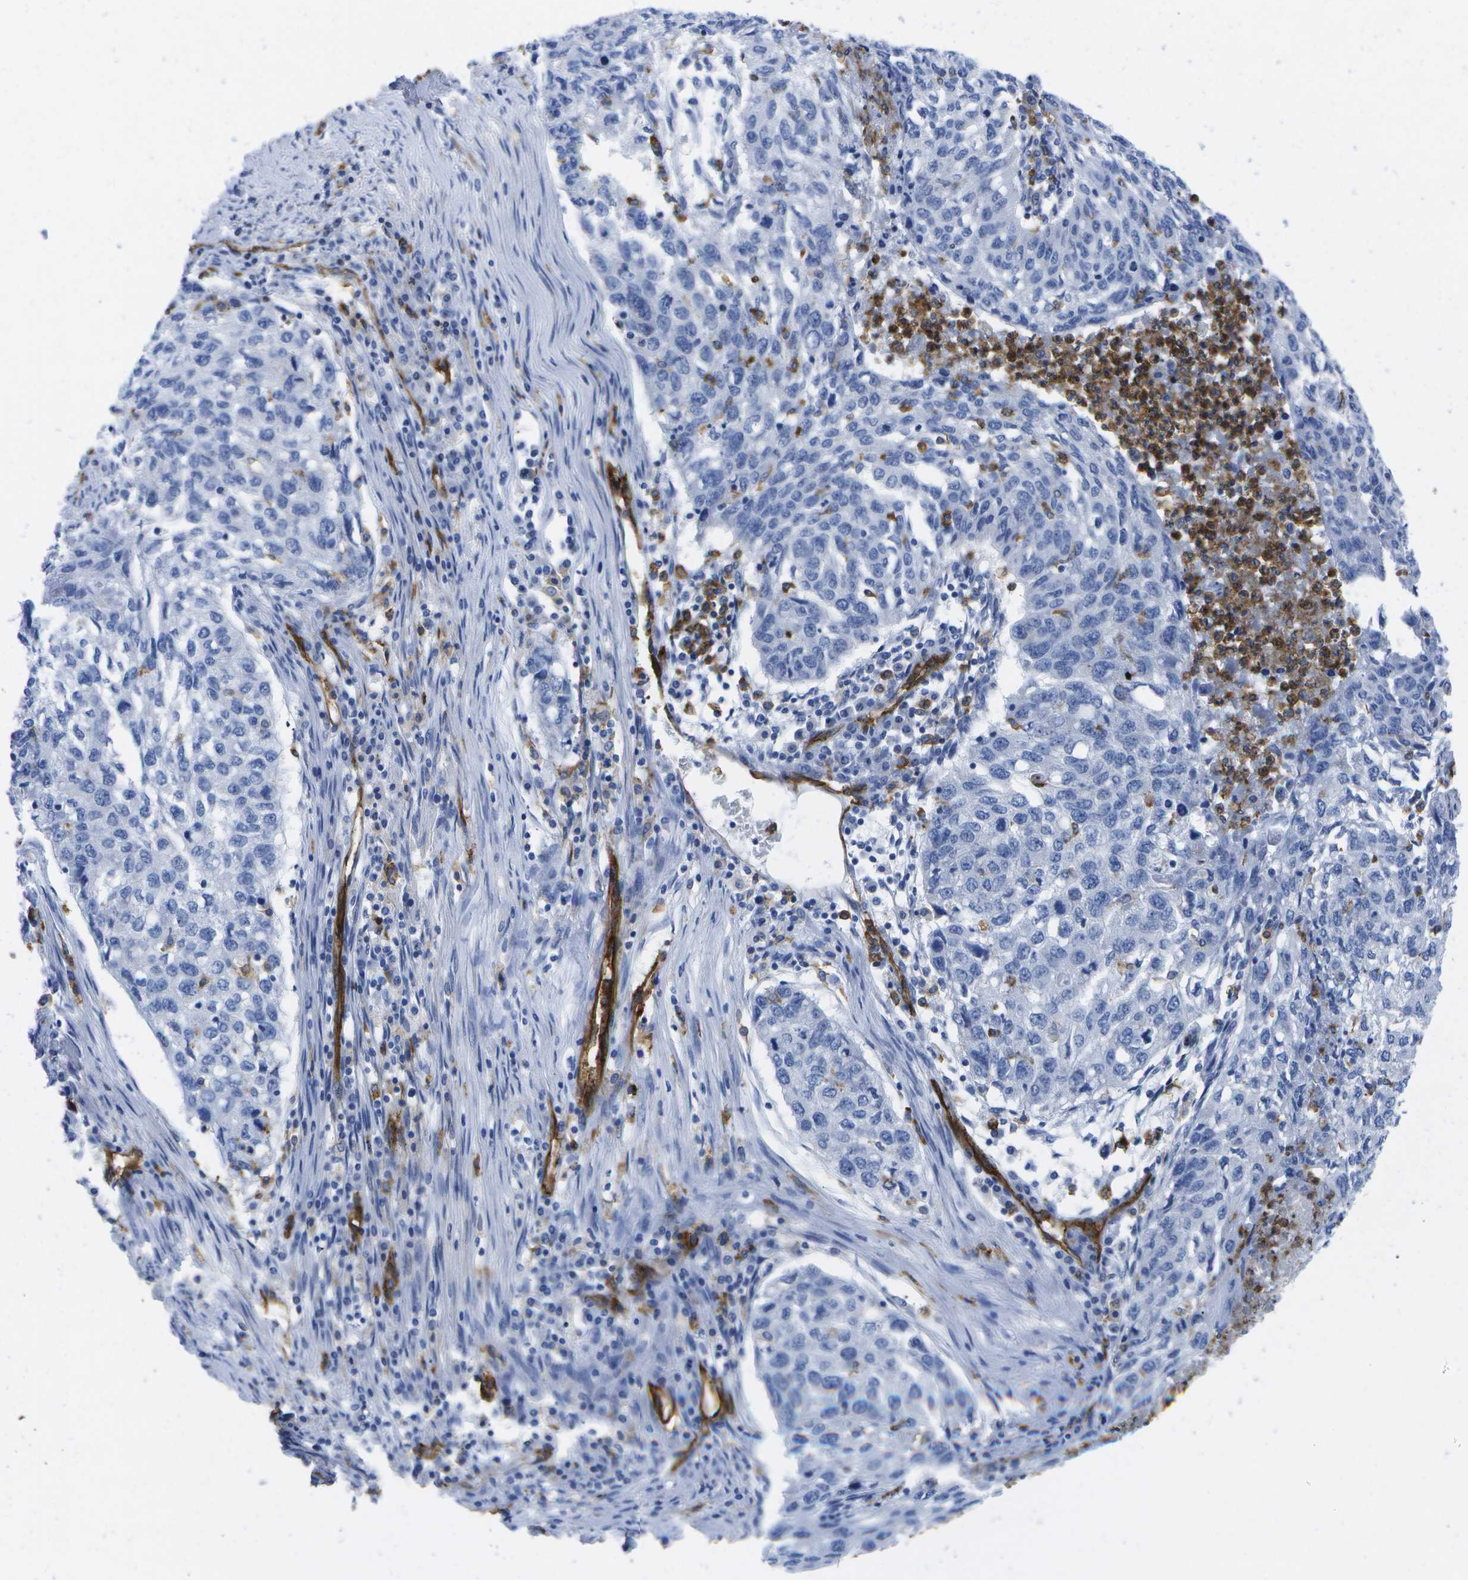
{"staining": {"intensity": "negative", "quantity": "none", "location": "none"}, "tissue": "lung cancer", "cell_type": "Tumor cells", "image_type": "cancer", "snomed": [{"axis": "morphology", "description": "Squamous cell carcinoma, NOS"}, {"axis": "topography", "description": "Lung"}], "caption": "Immunohistochemical staining of human lung cancer exhibits no significant positivity in tumor cells. The staining was performed using DAB to visualize the protein expression in brown, while the nuclei were stained in blue with hematoxylin (Magnification: 20x).", "gene": "DYSF", "patient": {"sex": "female", "age": 63}}